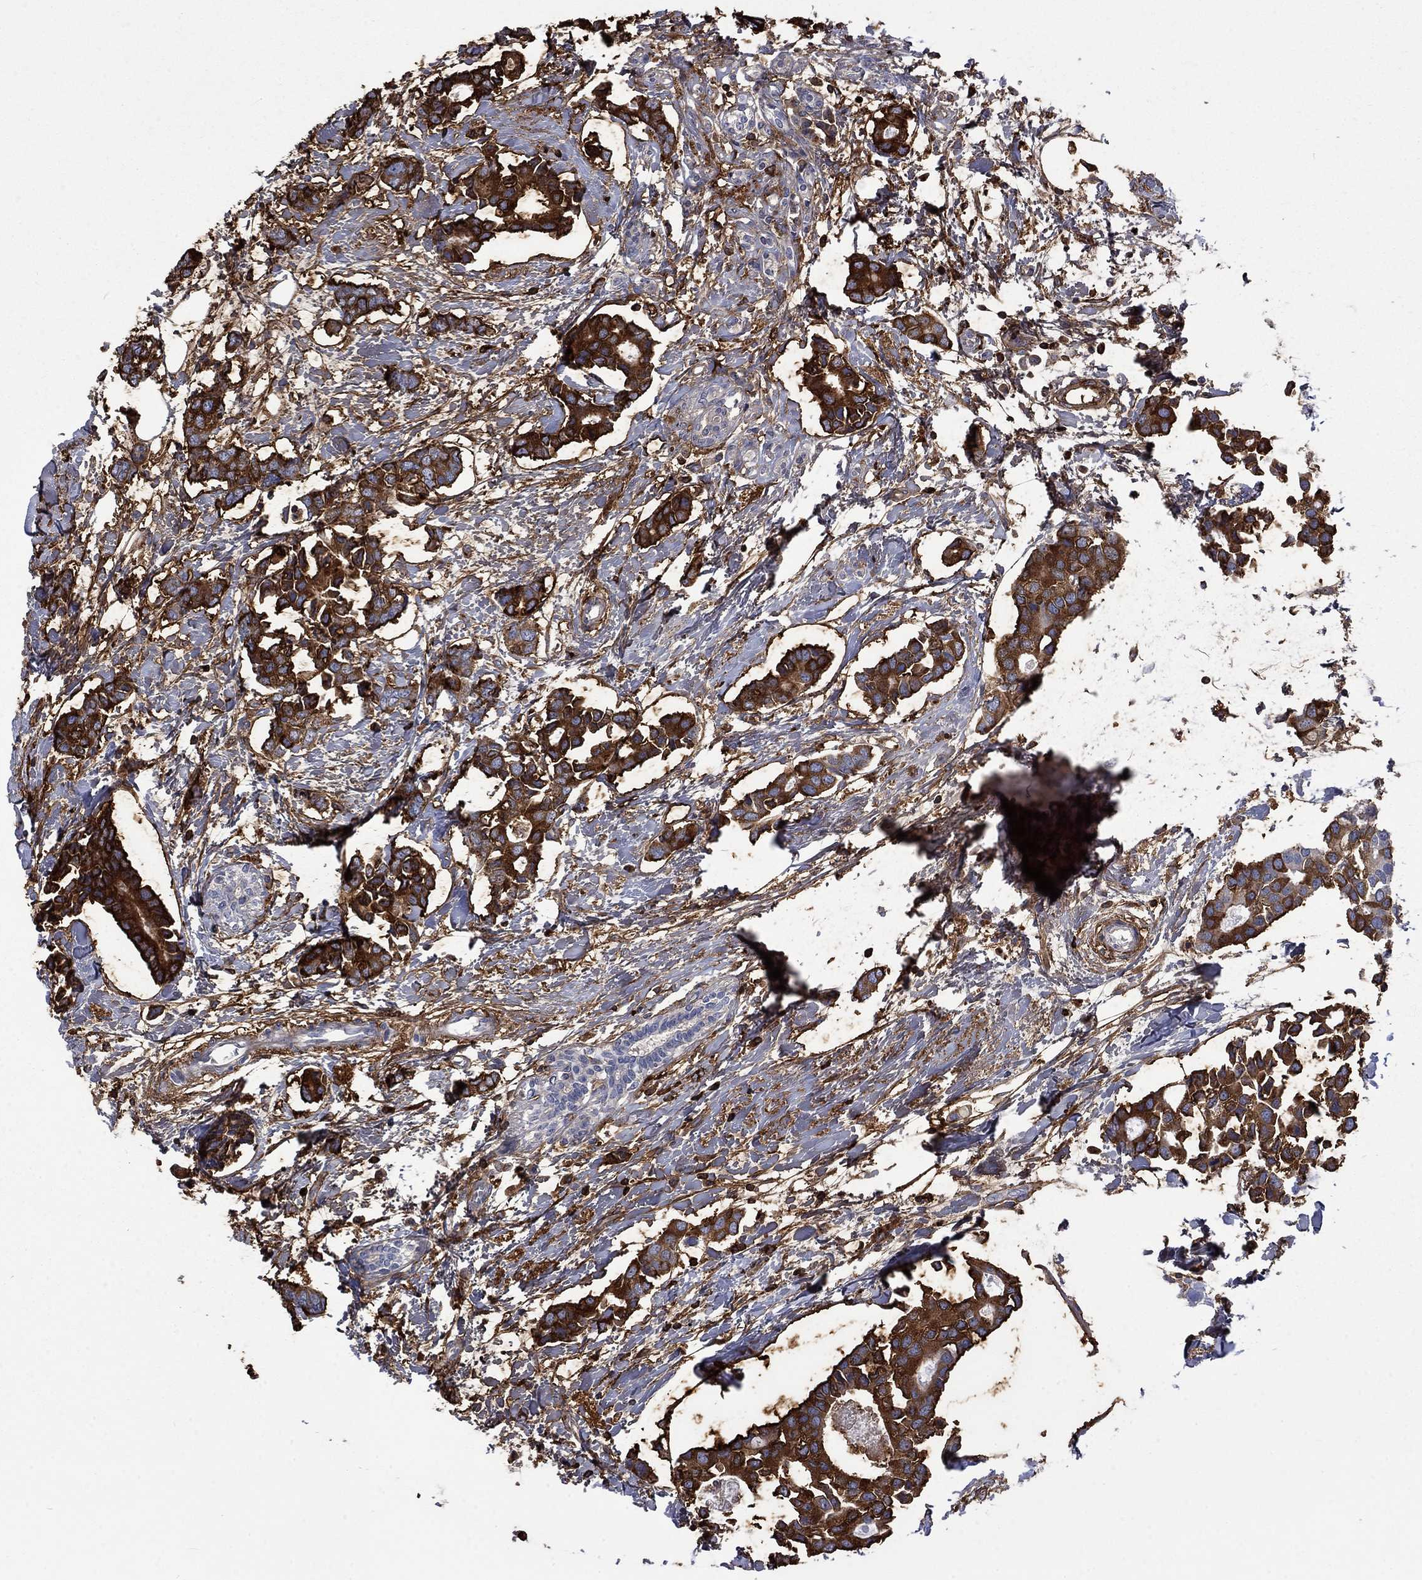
{"staining": {"intensity": "strong", "quantity": "25%-75%", "location": "cytoplasmic/membranous"}, "tissue": "breast cancer", "cell_type": "Tumor cells", "image_type": "cancer", "snomed": [{"axis": "morphology", "description": "Duct carcinoma"}, {"axis": "topography", "description": "Breast"}], "caption": "An IHC micrograph of tumor tissue is shown. Protein staining in brown highlights strong cytoplasmic/membranous positivity in breast cancer (intraductal carcinoma) within tumor cells. Using DAB (brown) and hematoxylin (blue) stains, captured at high magnification using brightfield microscopy.", "gene": "VCAN", "patient": {"sex": "female", "age": 83}}